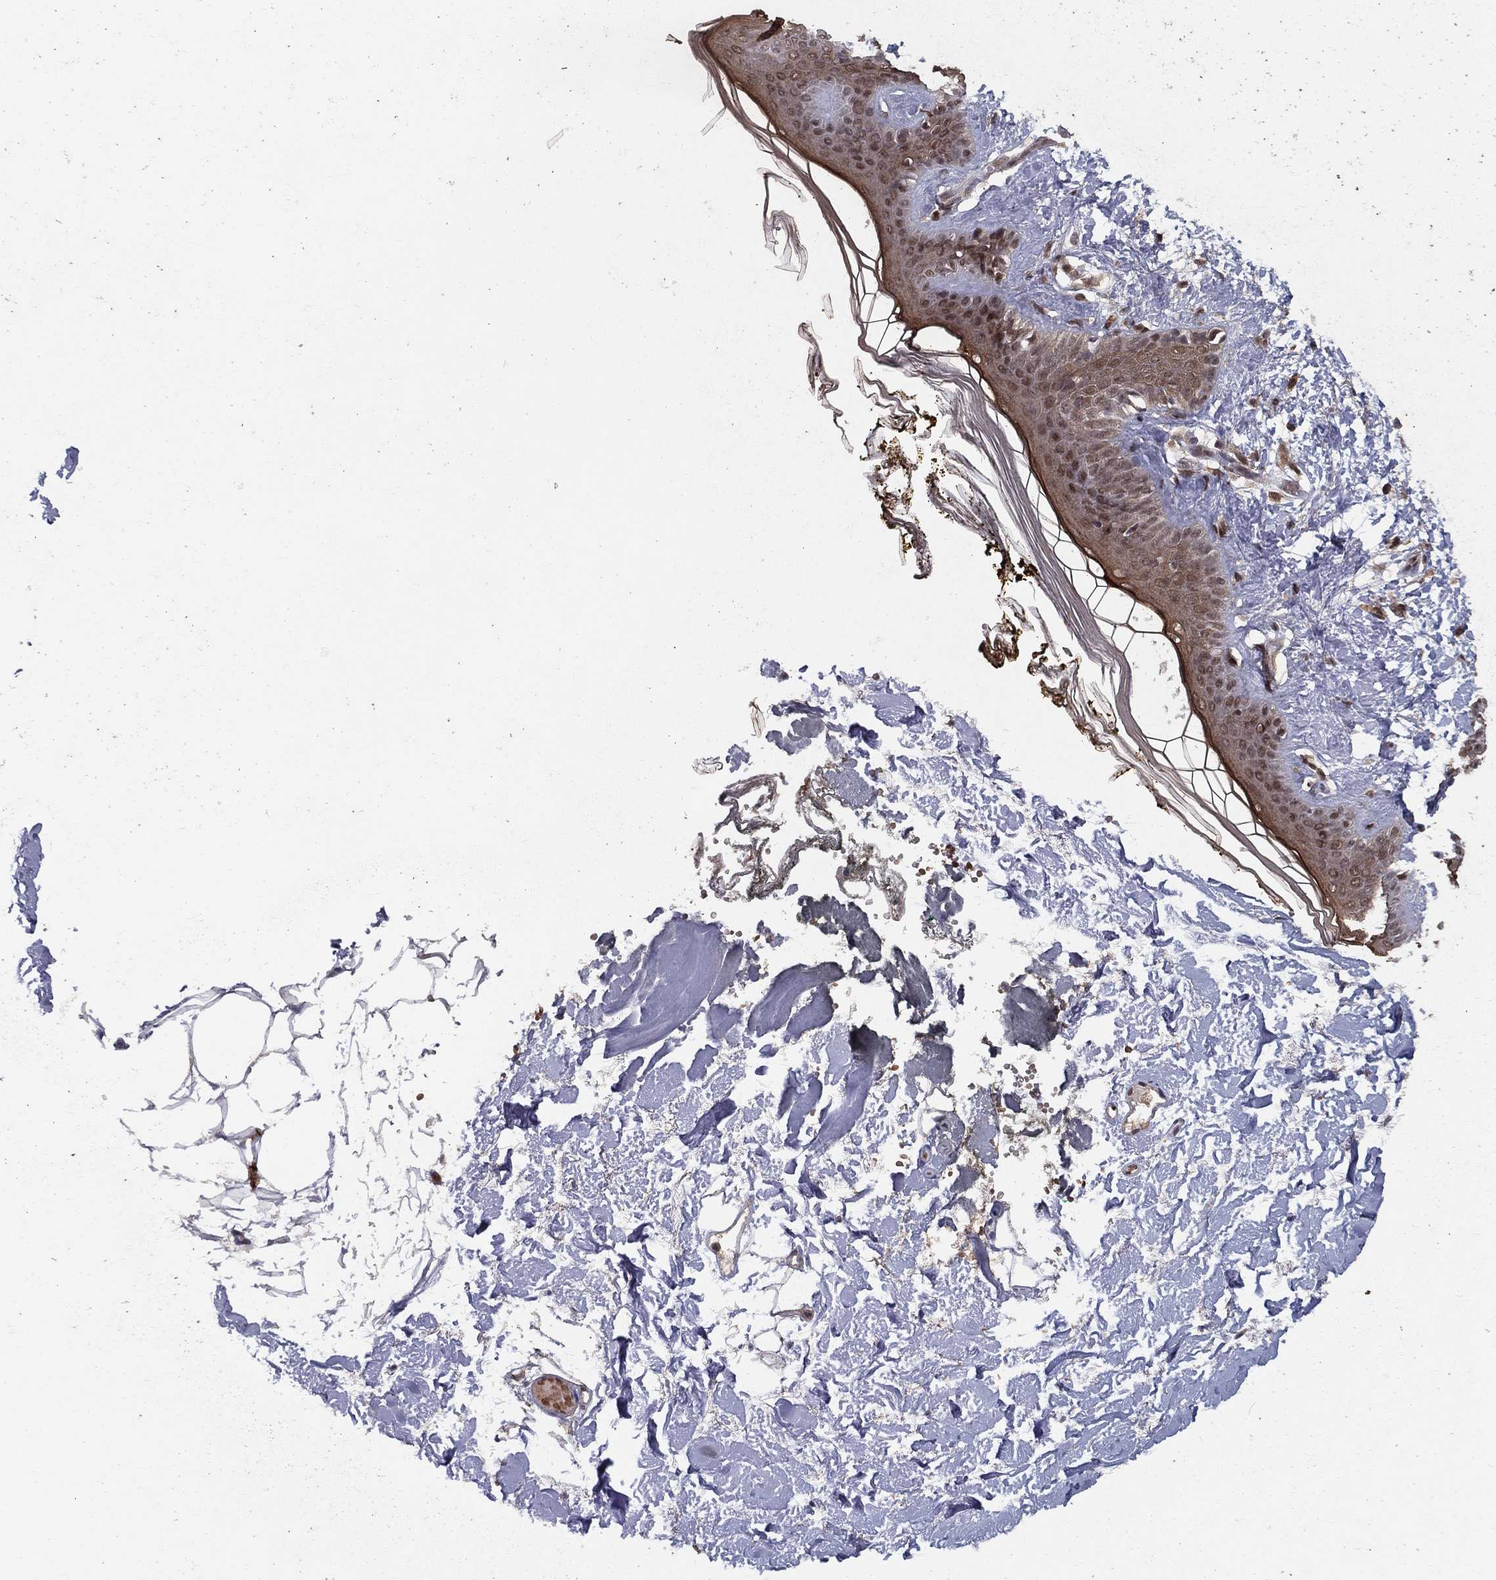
{"staining": {"intensity": "moderate", "quantity": "25%-75%", "location": "nuclear"}, "tissue": "skin", "cell_type": "Fibroblasts", "image_type": "normal", "snomed": [{"axis": "morphology", "description": "Normal tissue, NOS"}, {"axis": "topography", "description": "Skin"}], "caption": "Immunohistochemical staining of normal human skin demonstrates moderate nuclear protein expression in approximately 25%-75% of fibroblasts.", "gene": "CARM1", "patient": {"sex": "female", "age": 34}}